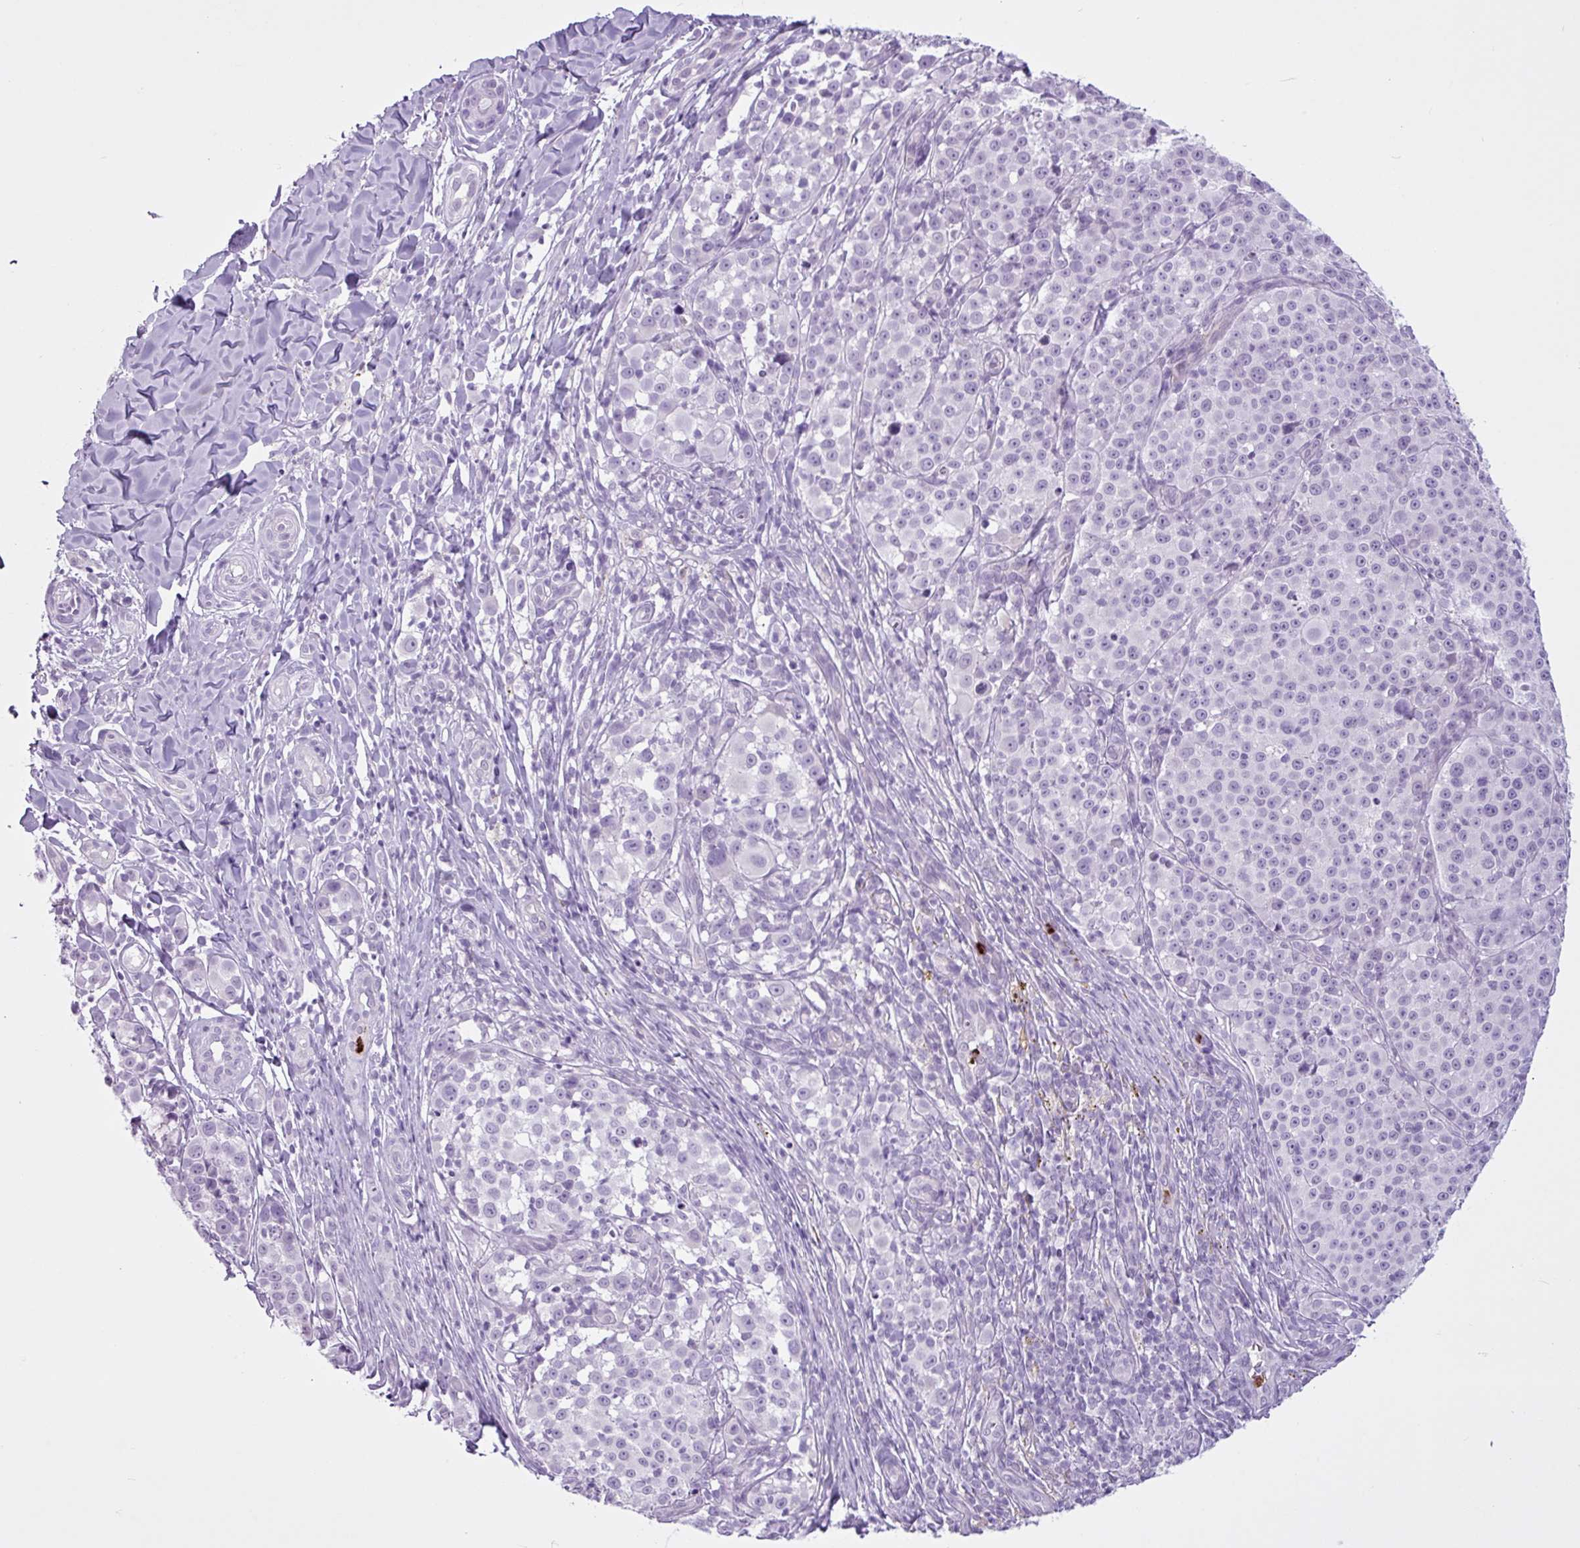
{"staining": {"intensity": "negative", "quantity": "none", "location": "none"}, "tissue": "melanoma", "cell_type": "Tumor cells", "image_type": "cancer", "snomed": [{"axis": "morphology", "description": "Malignant melanoma, NOS"}, {"axis": "topography", "description": "Skin"}], "caption": "The micrograph demonstrates no significant staining in tumor cells of melanoma.", "gene": "TMEM178A", "patient": {"sex": "female", "age": 35}}